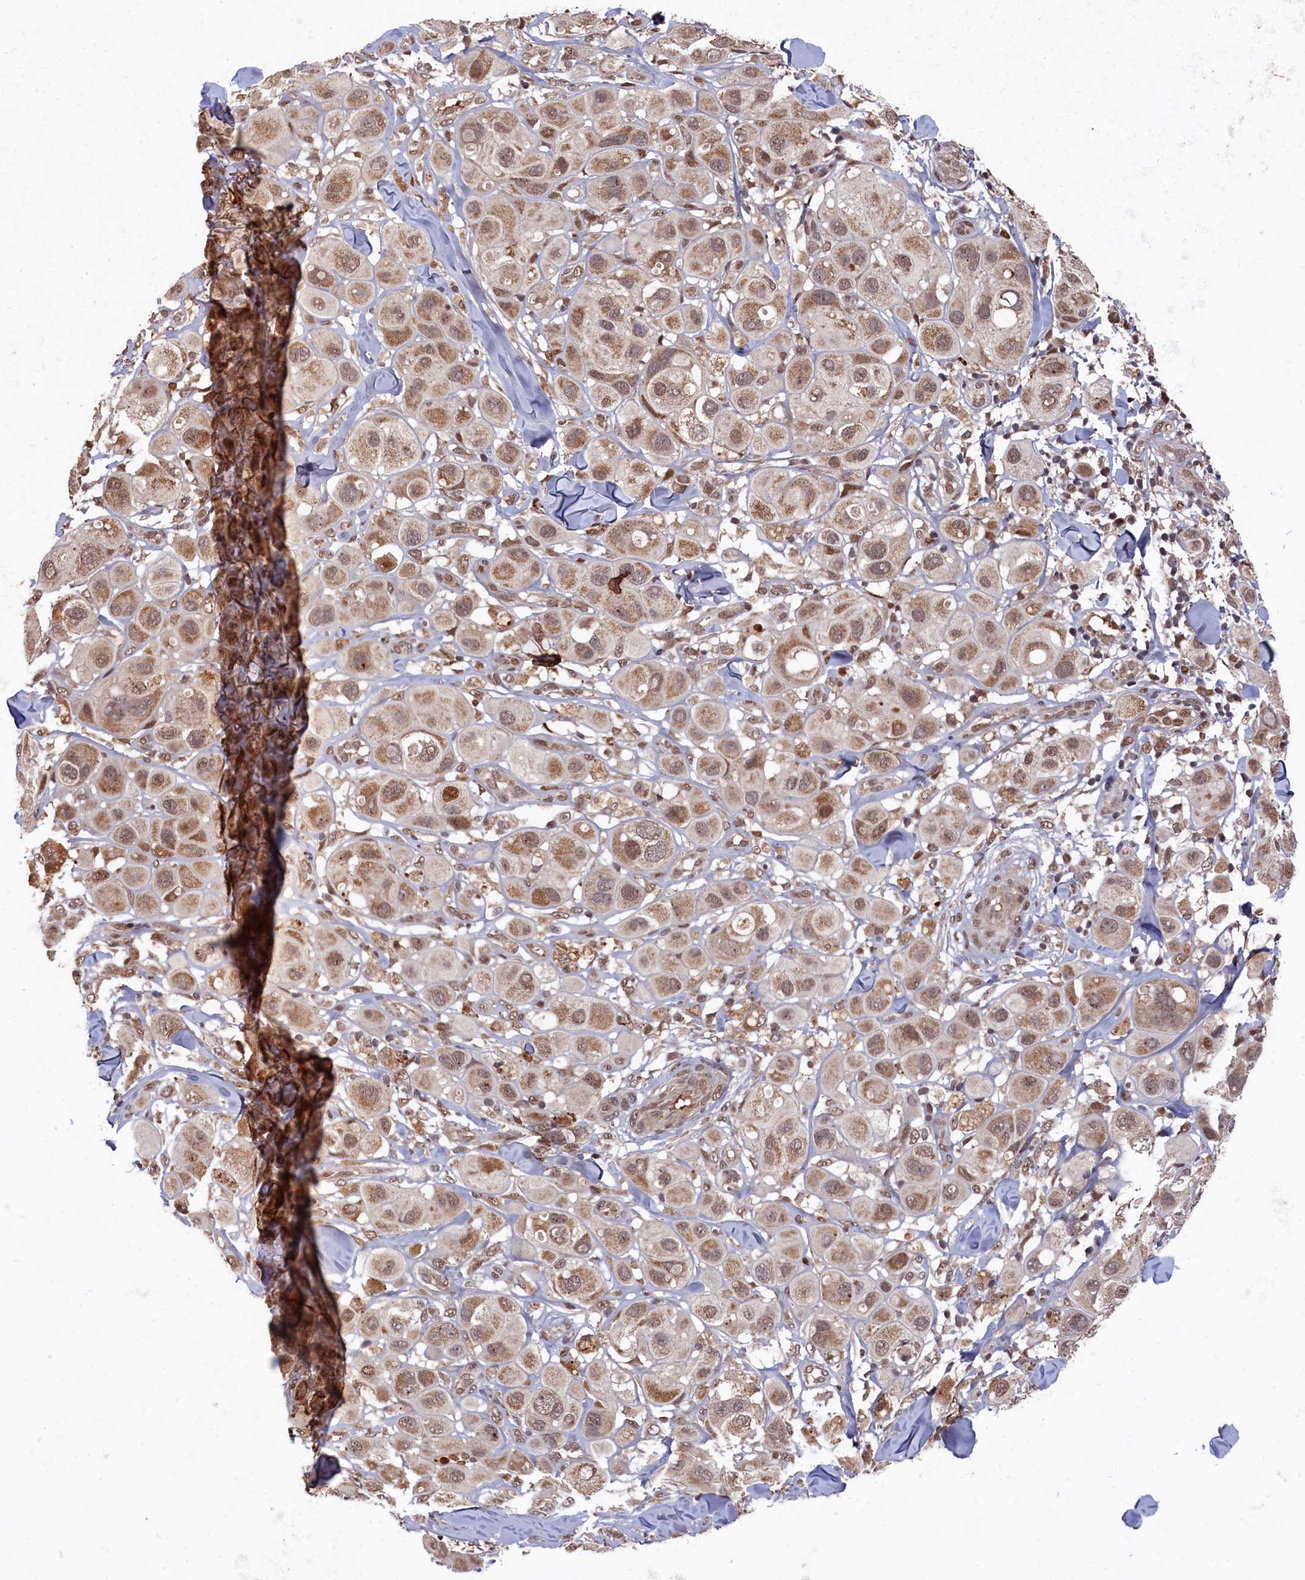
{"staining": {"intensity": "moderate", "quantity": ">75%", "location": "cytoplasmic/membranous"}, "tissue": "melanoma", "cell_type": "Tumor cells", "image_type": "cancer", "snomed": [{"axis": "morphology", "description": "Malignant melanoma, Metastatic site"}, {"axis": "topography", "description": "Skin"}], "caption": "An IHC micrograph of neoplastic tissue is shown. Protein staining in brown highlights moderate cytoplasmic/membranous positivity in melanoma within tumor cells.", "gene": "CLPX", "patient": {"sex": "male", "age": 41}}